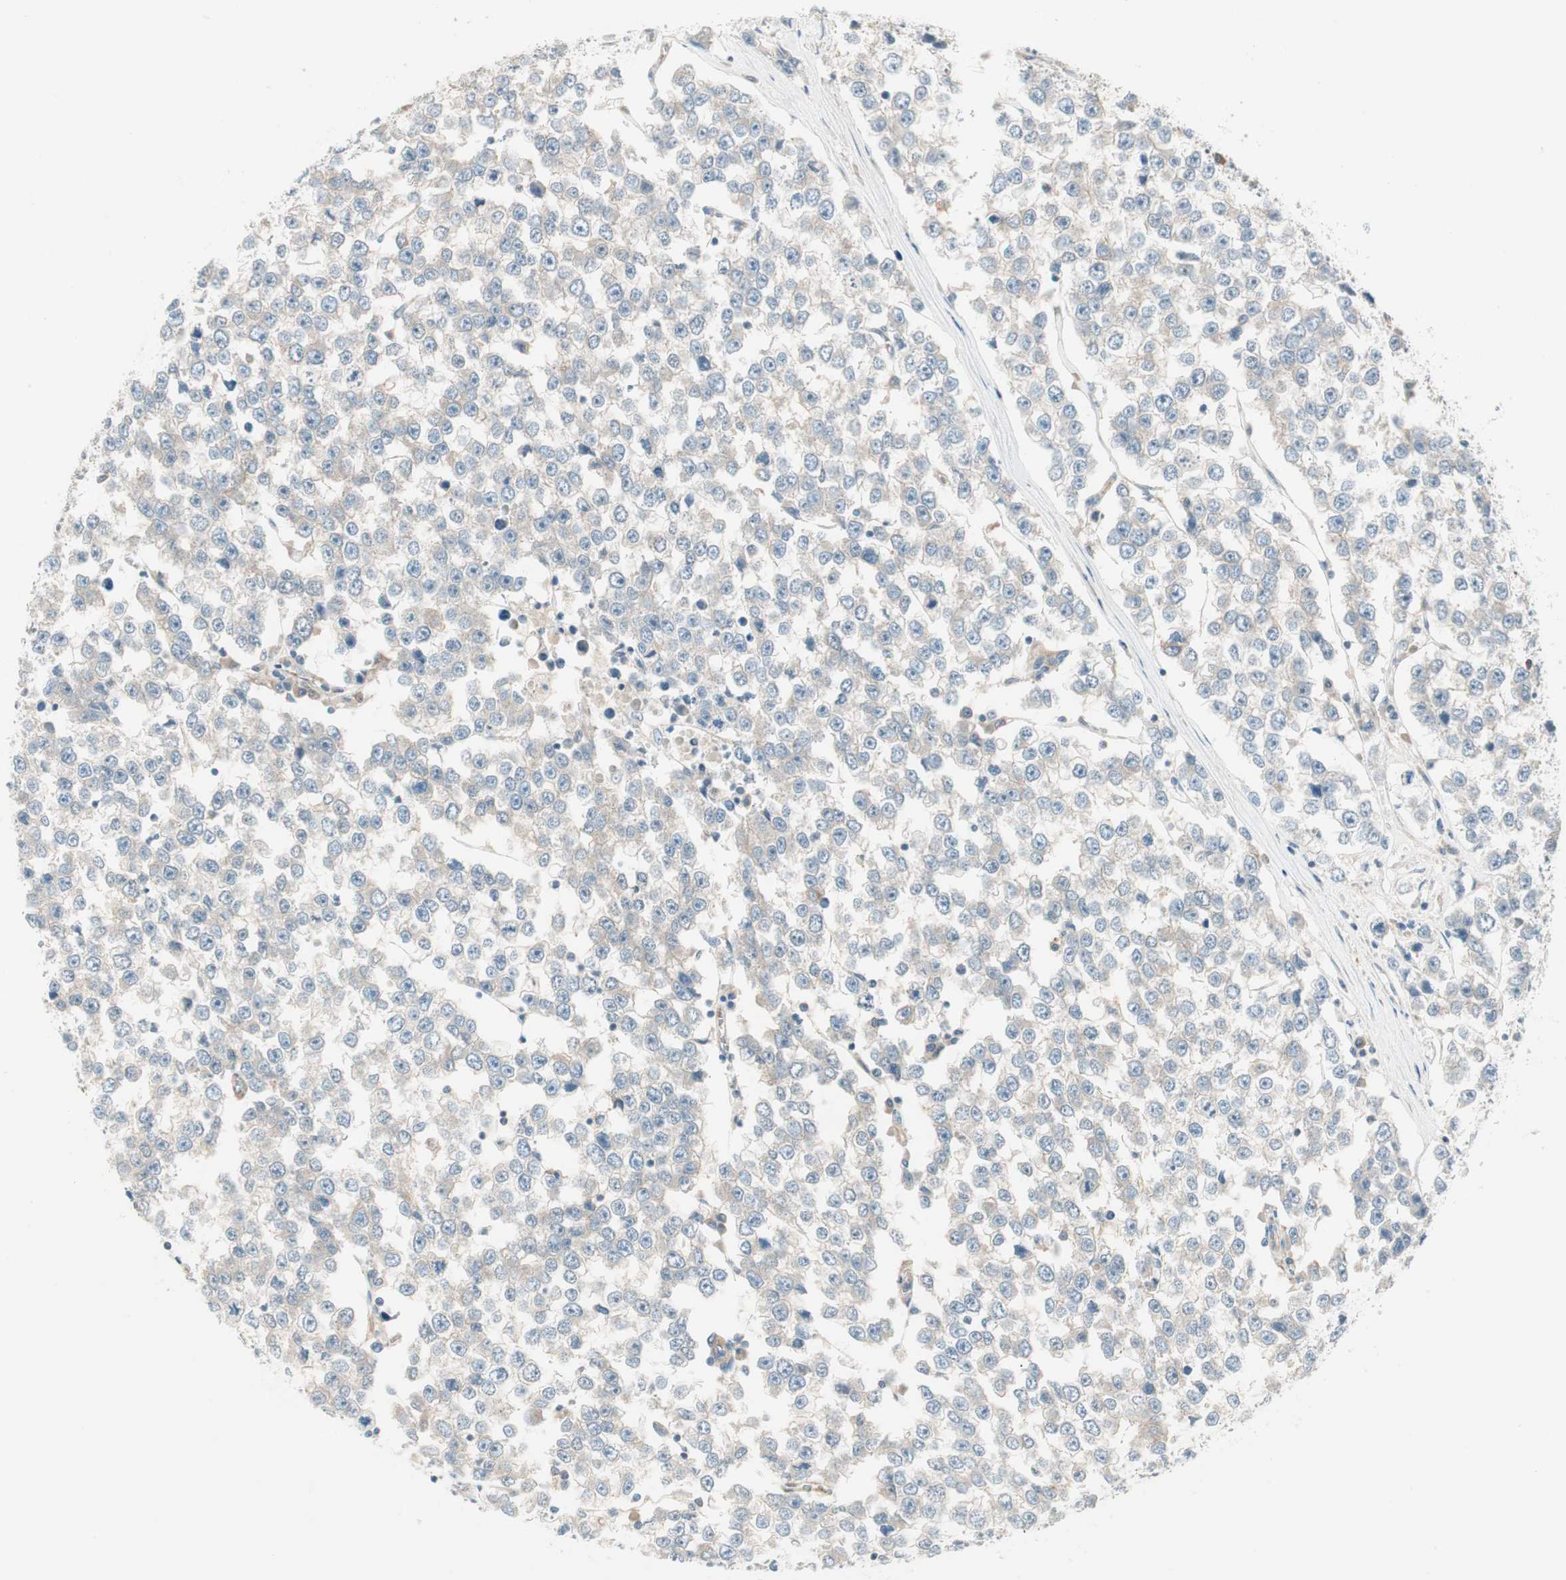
{"staining": {"intensity": "weak", "quantity": ">75%", "location": "cytoplasmic/membranous"}, "tissue": "testis cancer", "cell_type": "Tumor cells", "image_type": "cancer", "snomed": [{"axis": "morphology", "description": "Seminoma, NOS"}, {"axis": "morphology", "description": "Carcinoma, Embryonal, NOS"}, {"axis": "topography", "description": "Testis"}], "caption": "Immunohistochemical staining of testis embryonal carcinoma reveals weak cytoplasmic/membranous protein positivity in approximately >75% of tumor cells.", "gene": "GALT", "patient": {"sex": "male", "age": 52}}